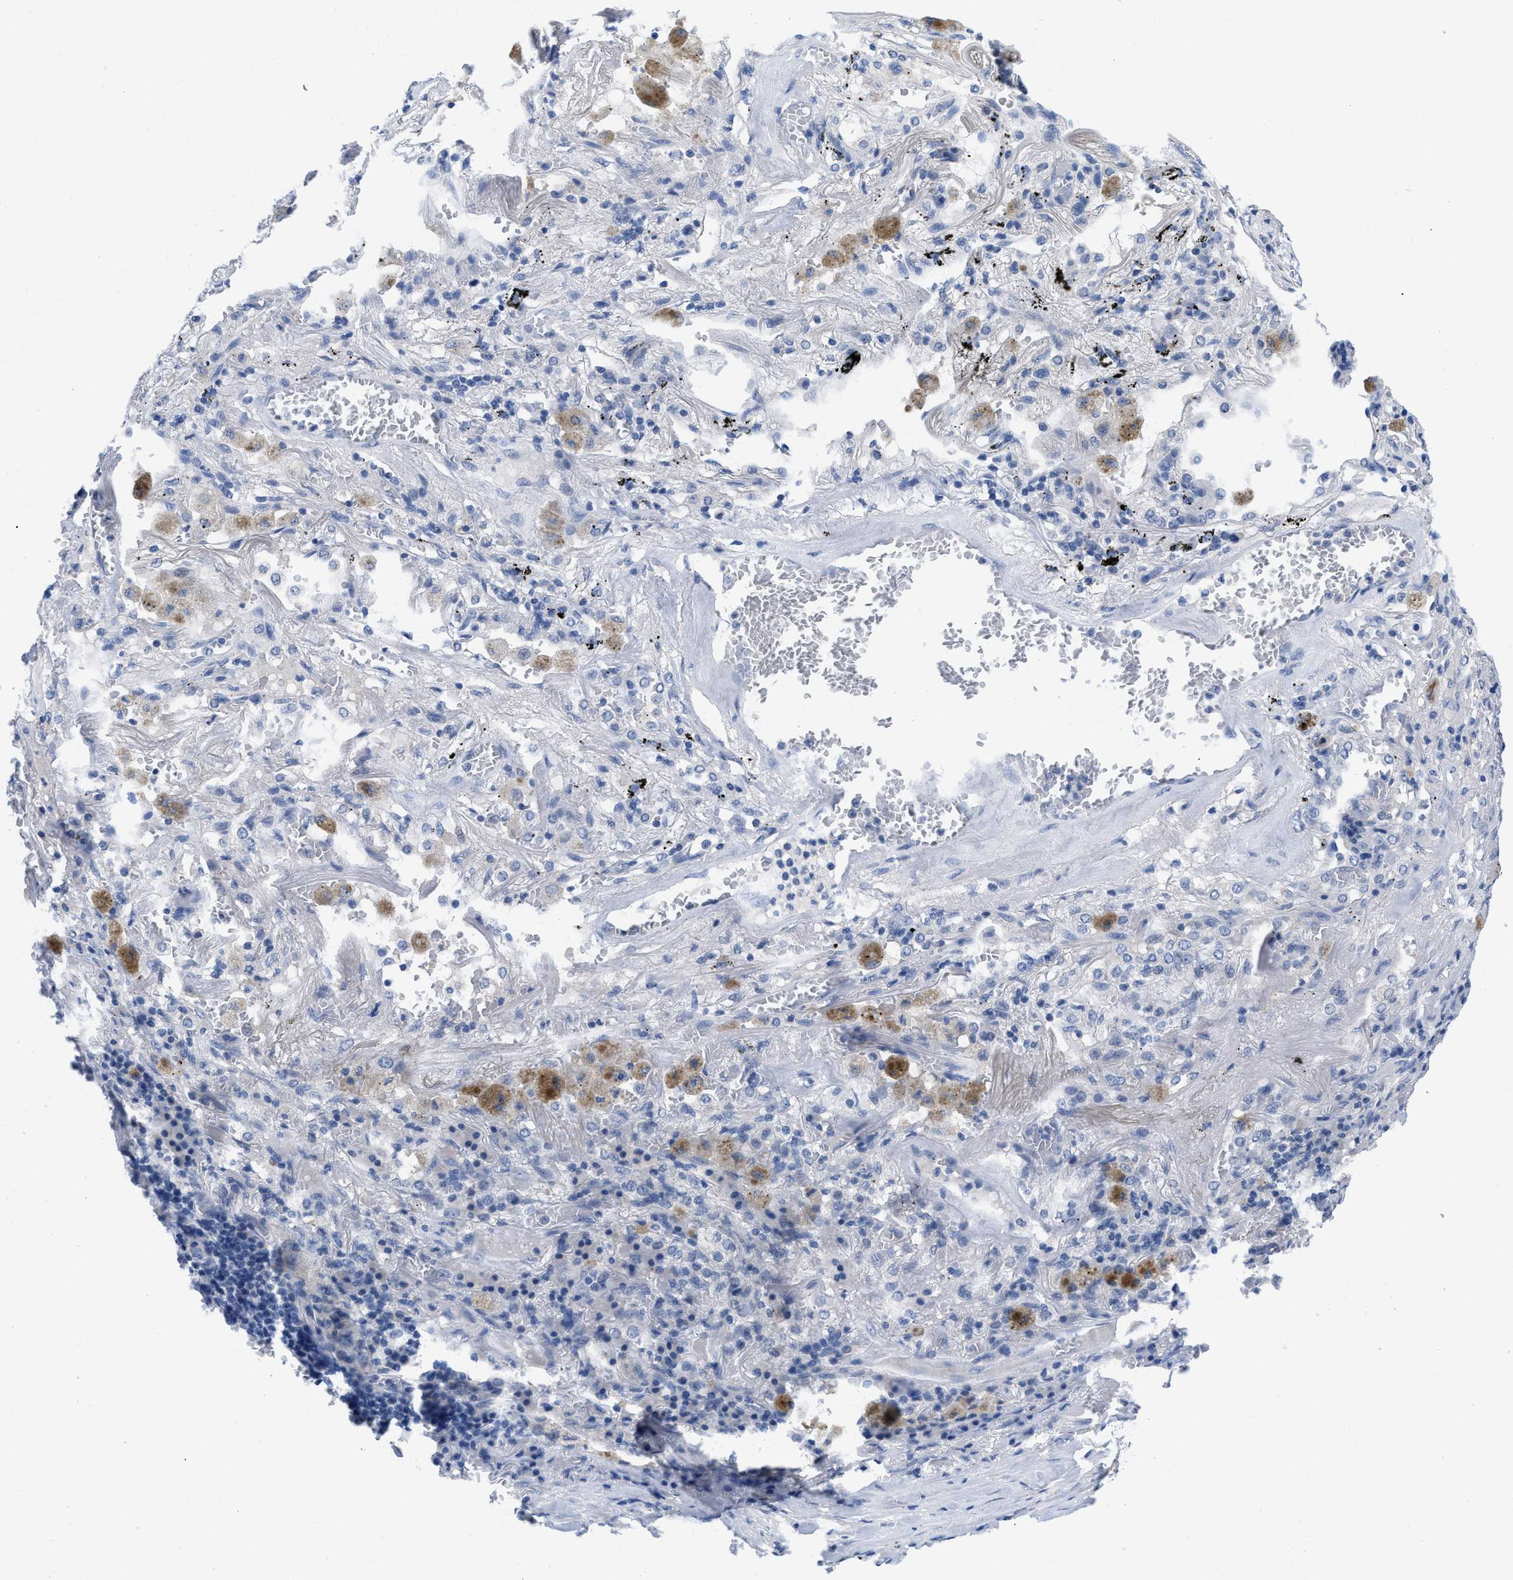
{"staining": {"intensity": "negative", "quantity": "none", "location": "none"}, "tissue": "lung cancer", "cell_type": "Tumor cells", "image_type": "cancer", "snomed": [{"axis": "morphology", "description": "Squamous cell carcinoma, NOS"}, {"axis": "topography", "description": "Lung"}], "caption": "DAB (3,3'-diaminobenzidine) immunohistochemical staining of human lung cancer (squamous cell carcinoma) reveals no significant expression in tumor cells. The staining was performed using DAB (3,3'-diaminobenzidine) to visualize the protein expression in brown, while the nuclei were stained in blue with hematoxylin (Magnification: 20x).", "gene": "PYY", "patient": {"sex": "male", "age": 57}}